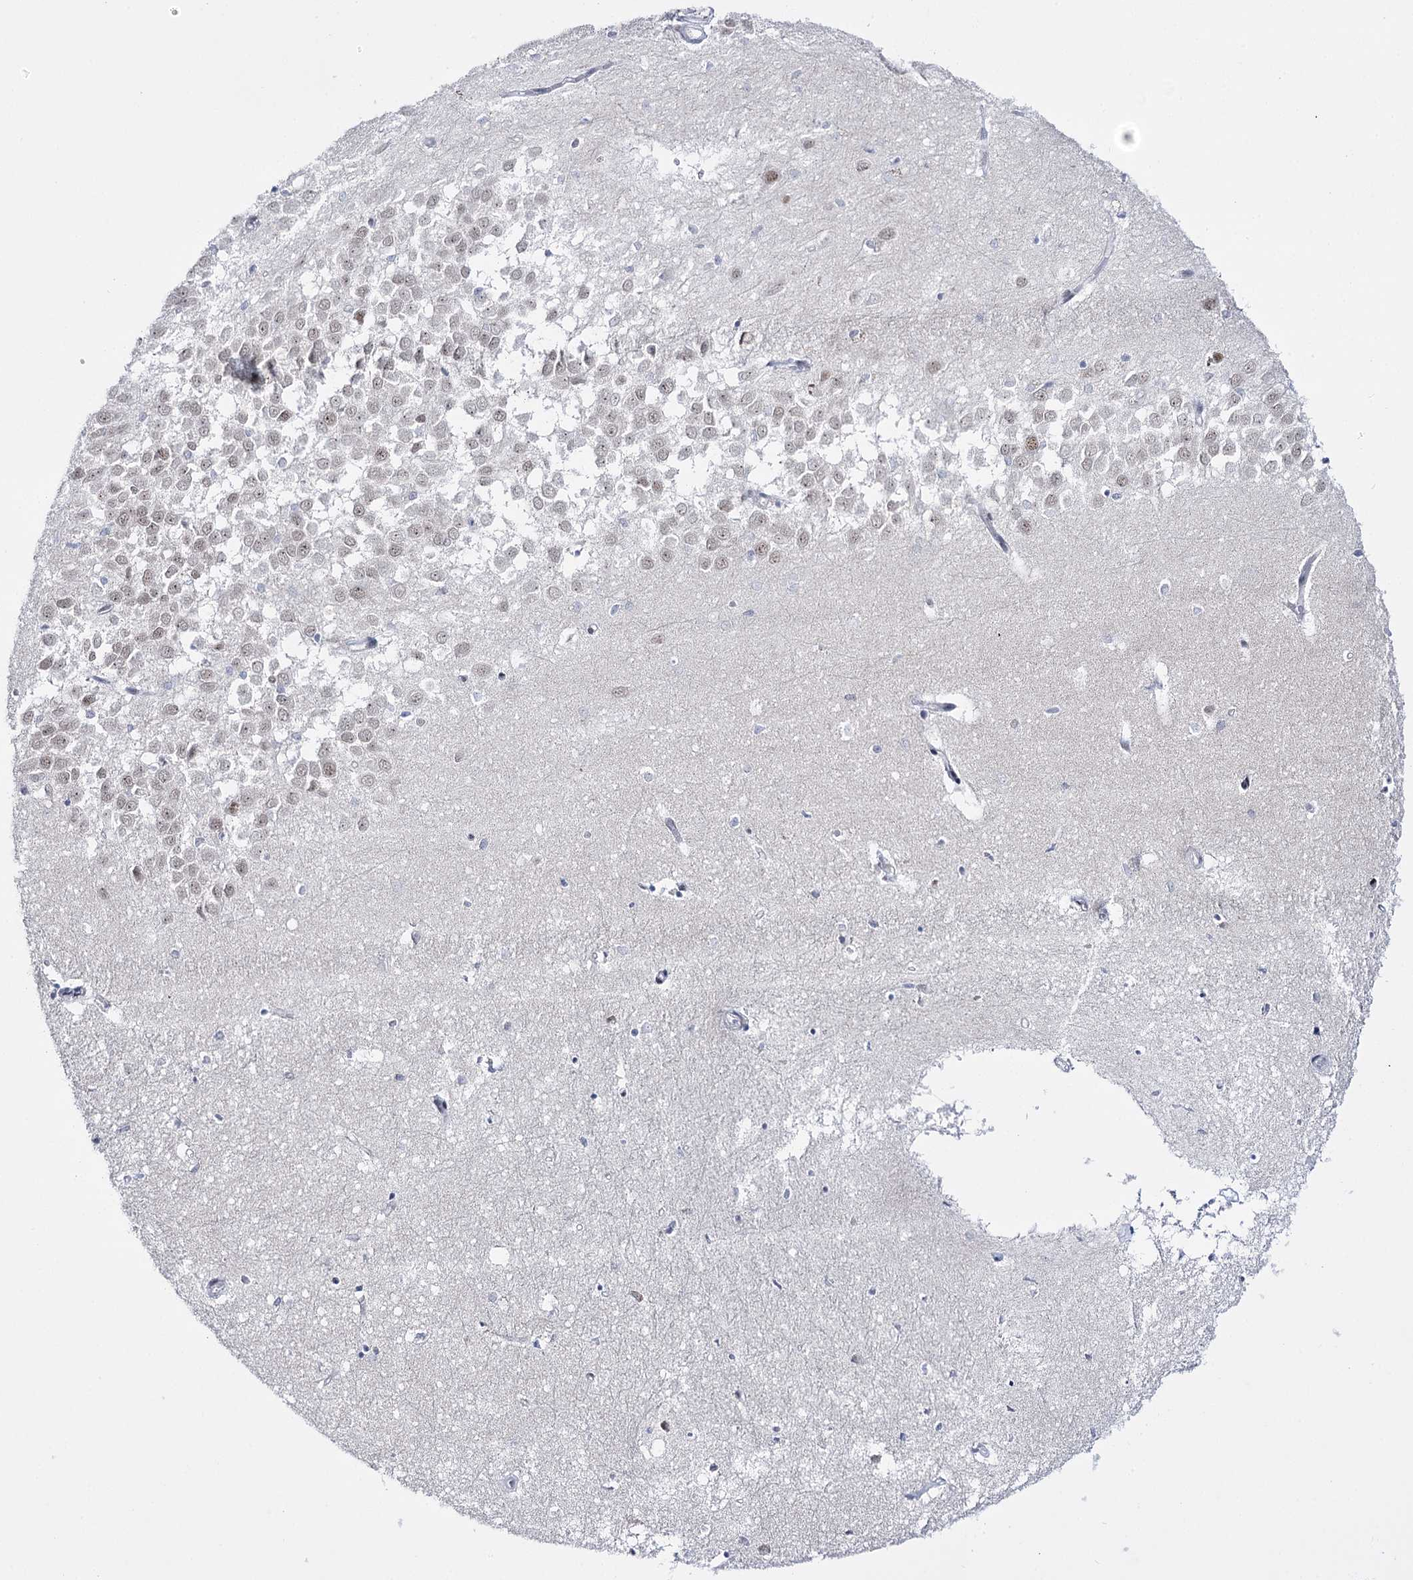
{"staining": {"intensity": "negative", "quantity": "none", "location": "none"}, "tissue": "hippocampus", "cell_type": "Glial cells", "image_type": "normal", "snomed": [{"axis": "morphology", "description": "Normal tissue, NOS"}, {"axis": "topography", "description": "Hippocampus"}], "caption": "High power microscopy histopathology image of an immunohistochemistry (IHC) micrograph of unremarkable hippocampus, revealing no significant expression in glial cells.", "gene": "RBM15B", "patient": {"sex": "female", "age": 64}}